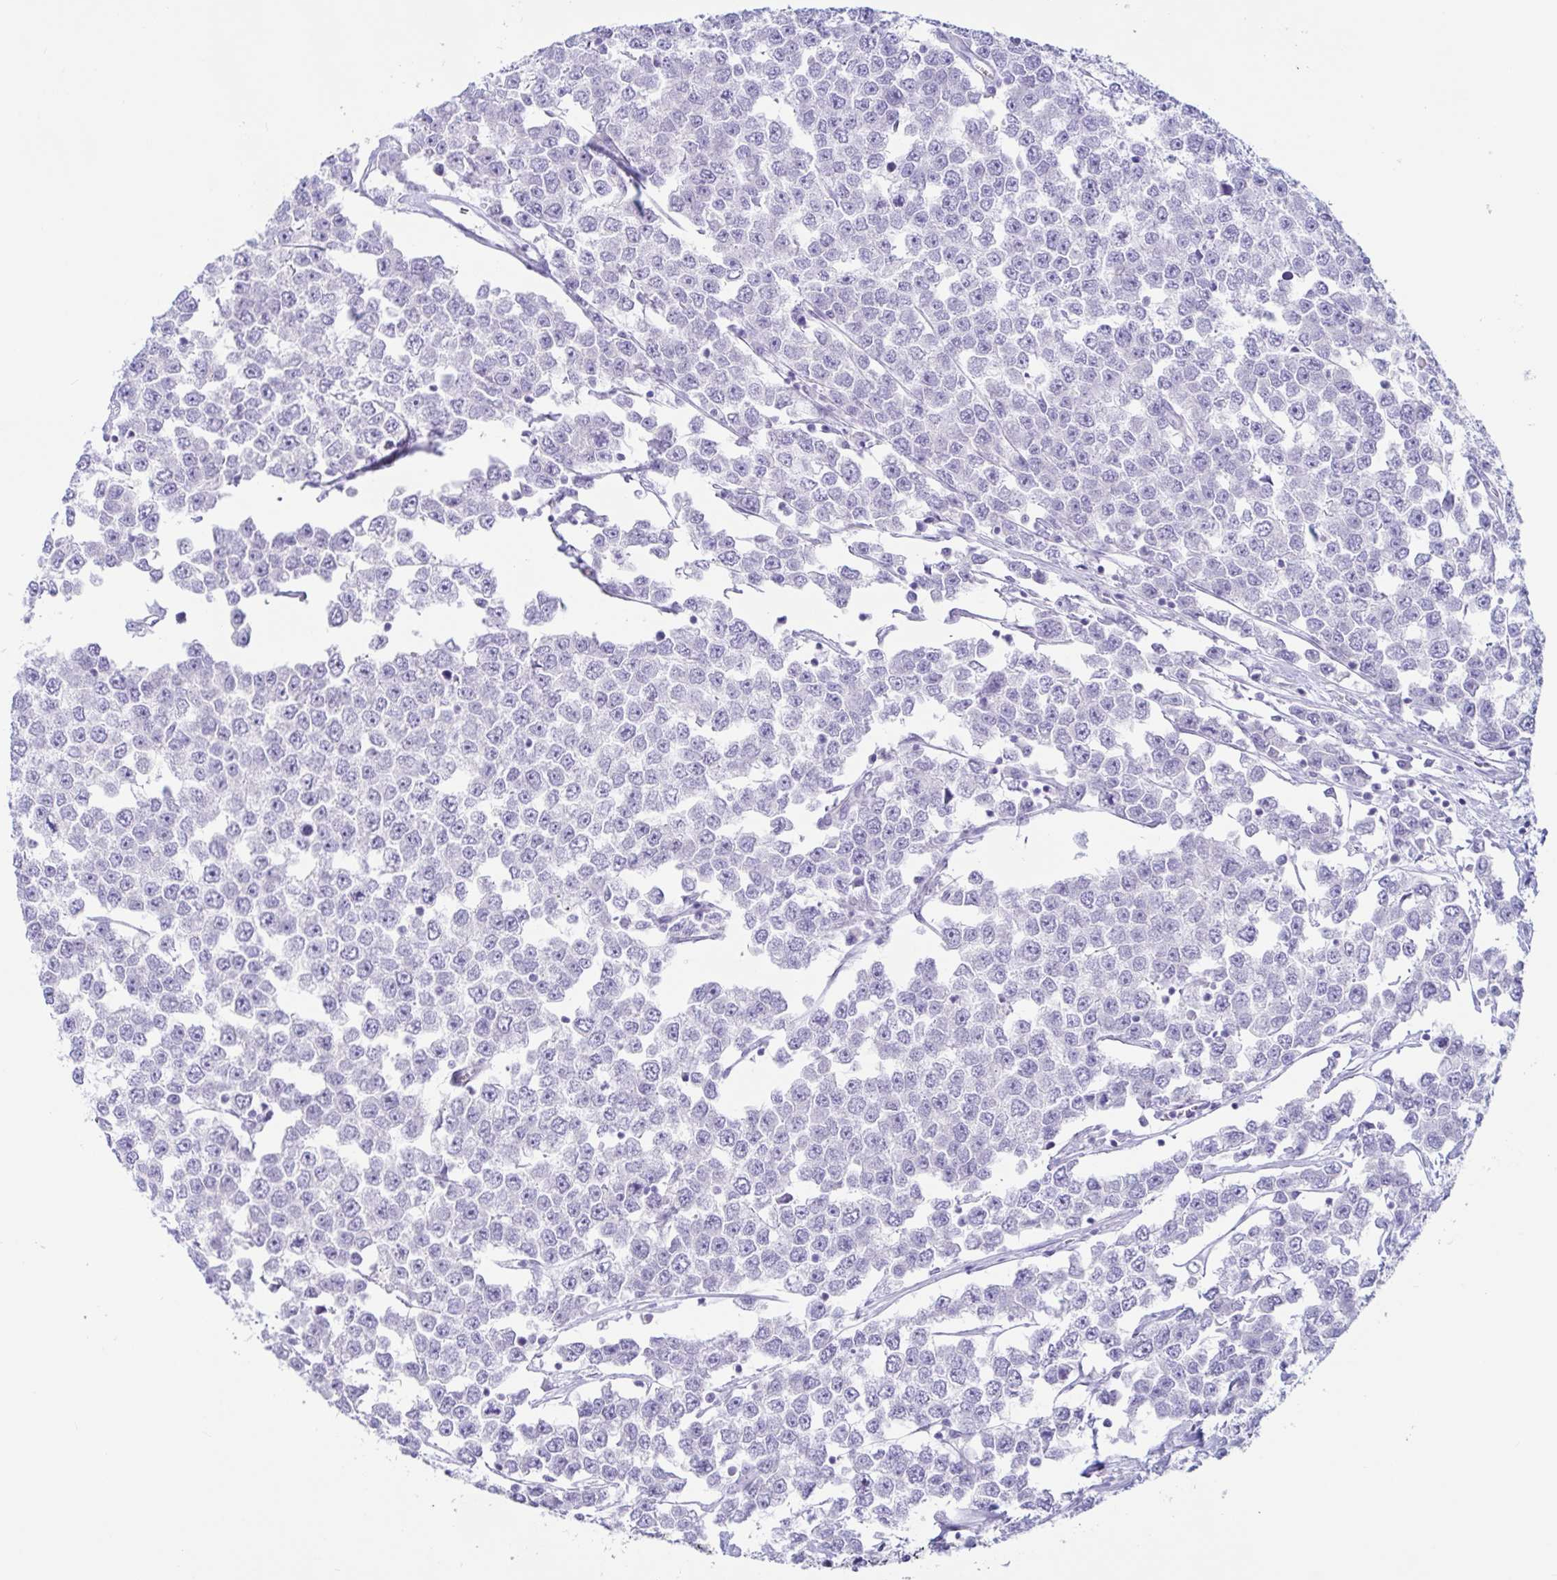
{"staining": {"intensity": "negative", "quantity": "none", "location": "none"}, "tissue": "testis cancer", "cell_type": "Tumor cells", "image_type": "cancer", "snomed": [{"axis": "morphology", "description": "Seminoma, NOS"}, {"axis": "morphology", "description": "Carcinoma, Embryonal, NOS"}, {"axis": "topography", "description": "Testis"}], "caption": "The immunohistochemistry (IHC) image has no significant staining in tumor cells of testis cancer tissue.", "gene": "TNNI2", "patient": {"sex": "male", "age": 52}}